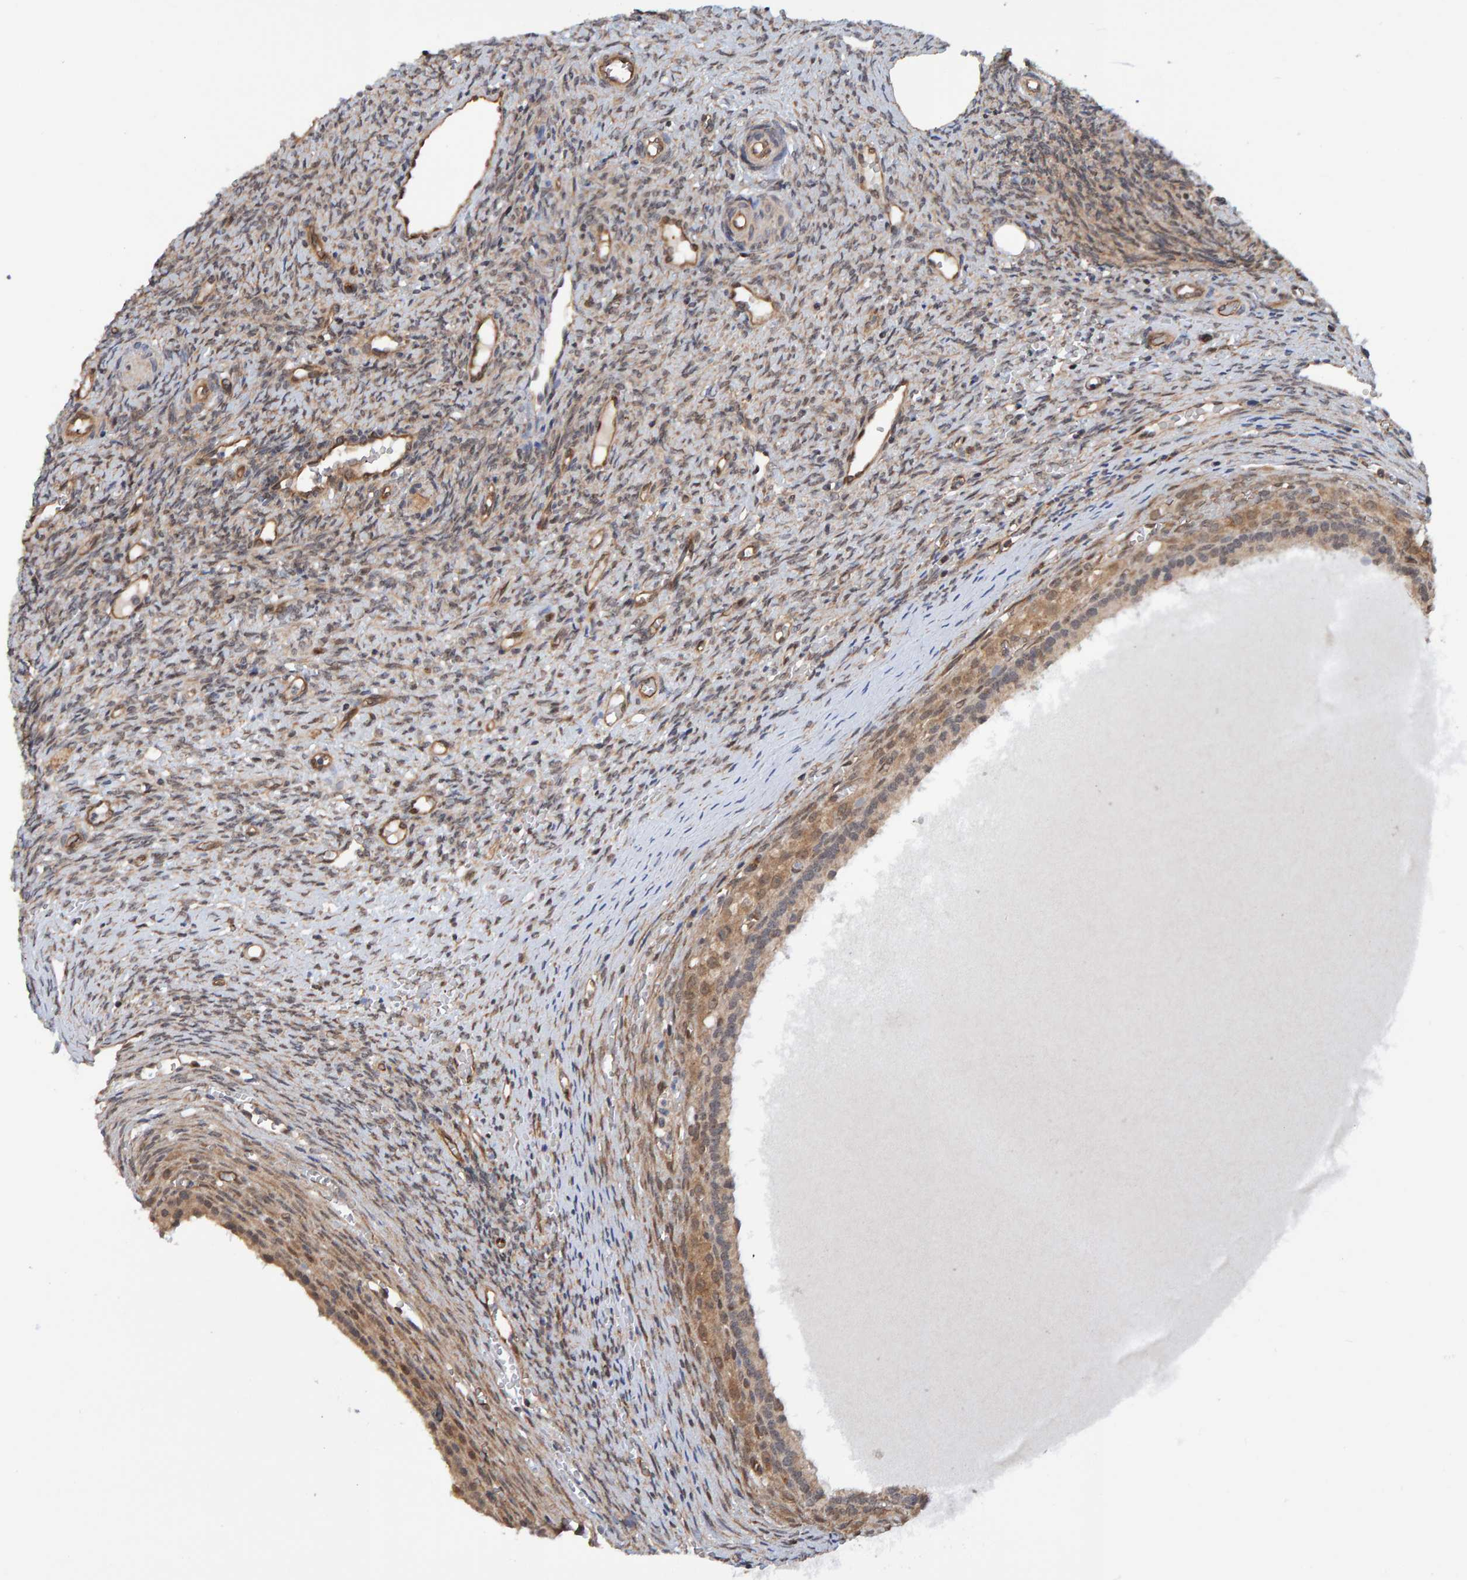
{"staining": {"intensity": "strong", "quantity": ">75%", "location": "cytoplasmic/membranous"}, "tissue": "ovary", "cell_type": "Follicle cells", "image_type": "normal", "snomed": [{"axis": "morphology", "description": "Normal tissue, NOS"}, {"axis": "topography", "description": "Ovary"}], "caption": "IHC staining of benign ovary, which exhibits high levels of strong cytoplasmic/membranous expression in about >75% of follicle cells indicating strong cytoplasmic/membranous protein expression. The staining was performed using DAB (3,3'-diaminobenzidine) (brown) for protein detection and nuclei were counterstained in hematoxylin (blue).", "gene": "SCRN2", "patient": {"sex": "female", "age": 41}}